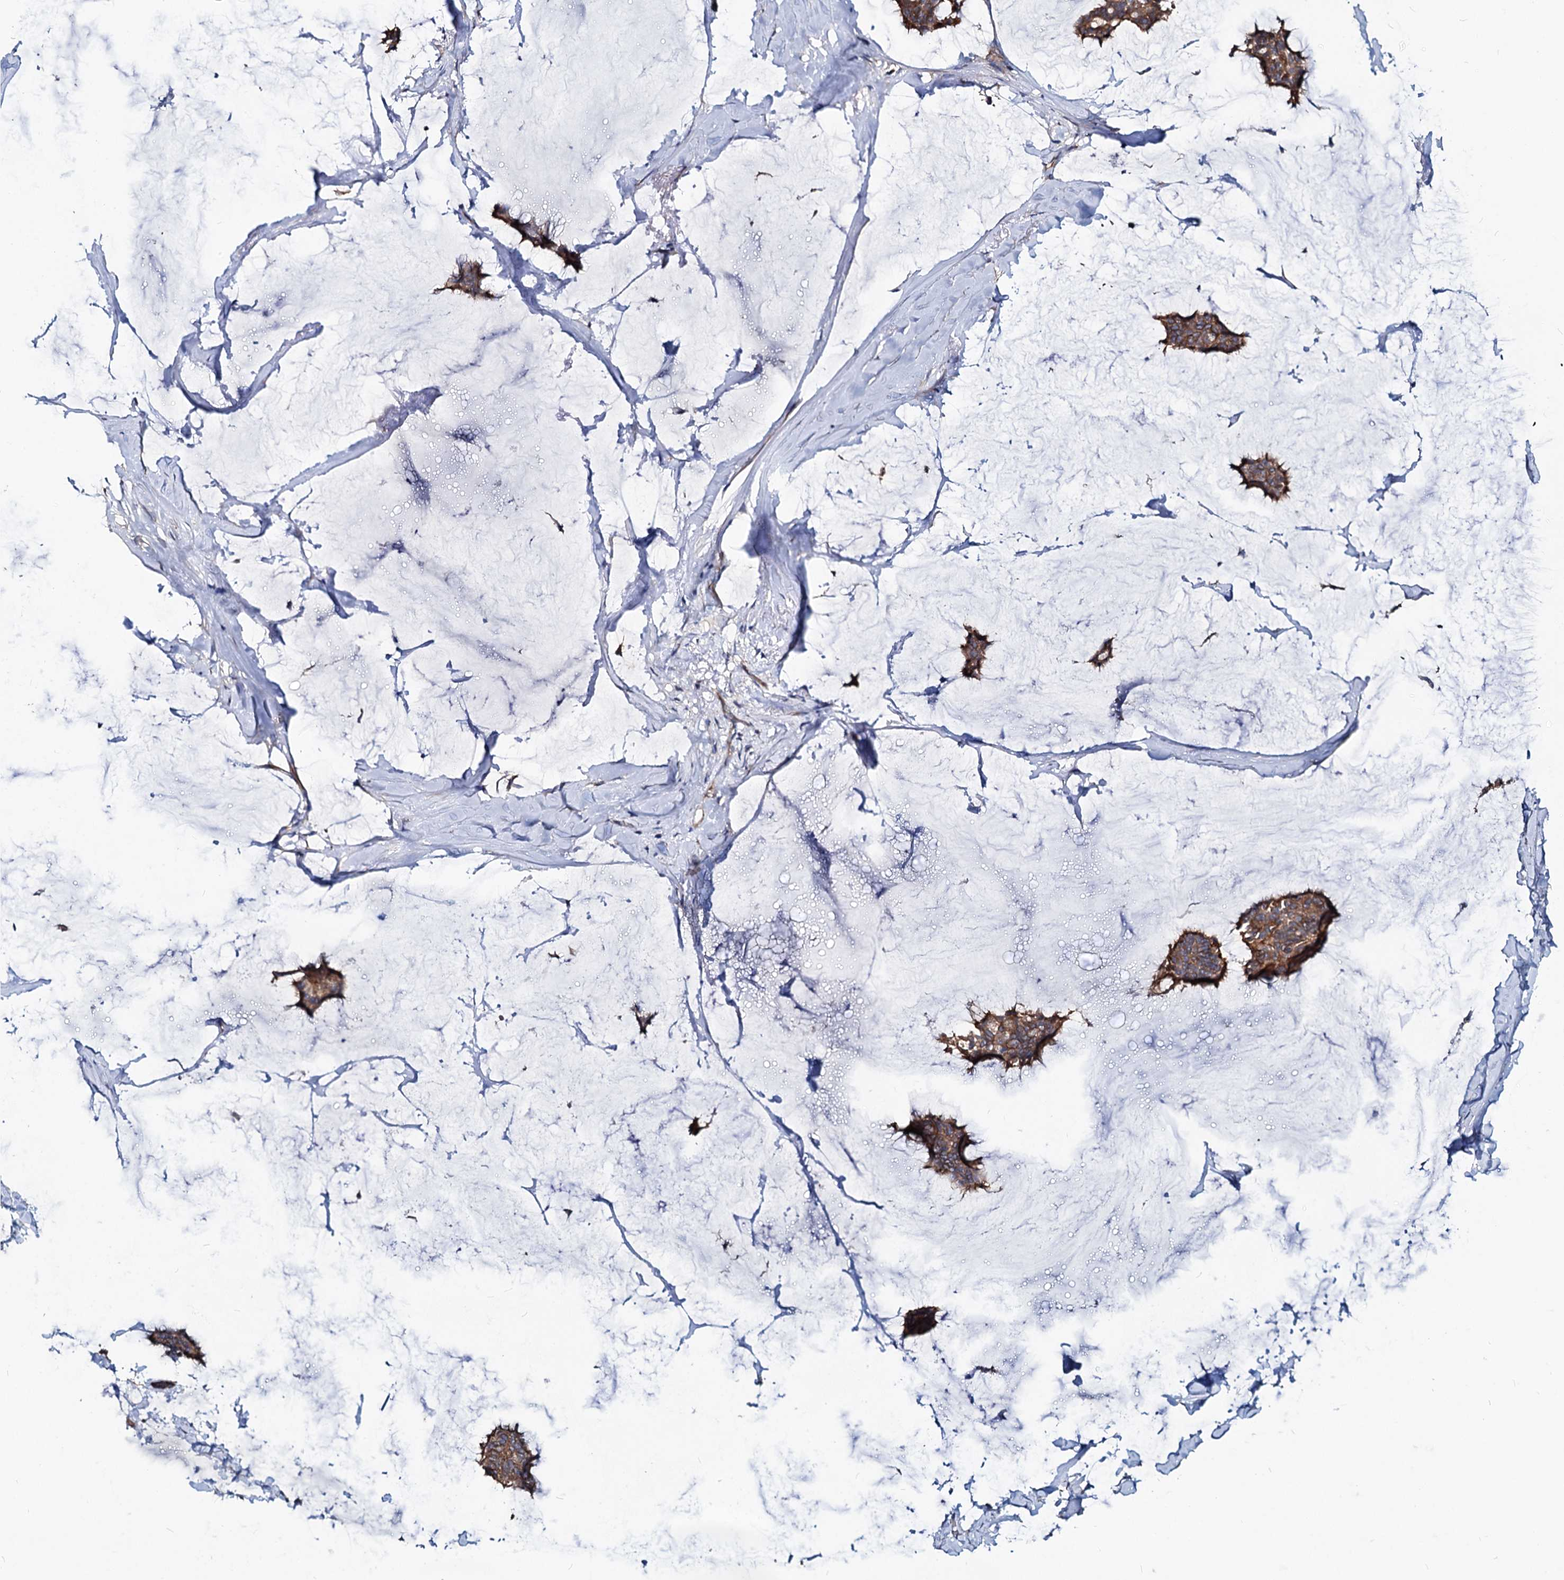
{"staining": {"intensity": "moderate", "quantity": ">75%", "location": "cytoplasmic/membranous"}, "tissue": "breast cancer", "cell_type": "Tumor cells", "image_type": "cancer", "snomed": [{"axis": "morphology", "description": "Duct carcinoma"}, {"axis": "topography", "description": "Breast"}], "caption": "Immunohistochemical staining of human breast infiltrating ductal carcinoma shows moderate cytoplasmic/membranous protein expression in approximately >75% of tumor cells. Using DAB (brown) and hematoxylin (blue) stains, captured at high magnification using brightfield microscopy.", "gene": "IDI1", "patient": {"sex": "female", "age": 93}}